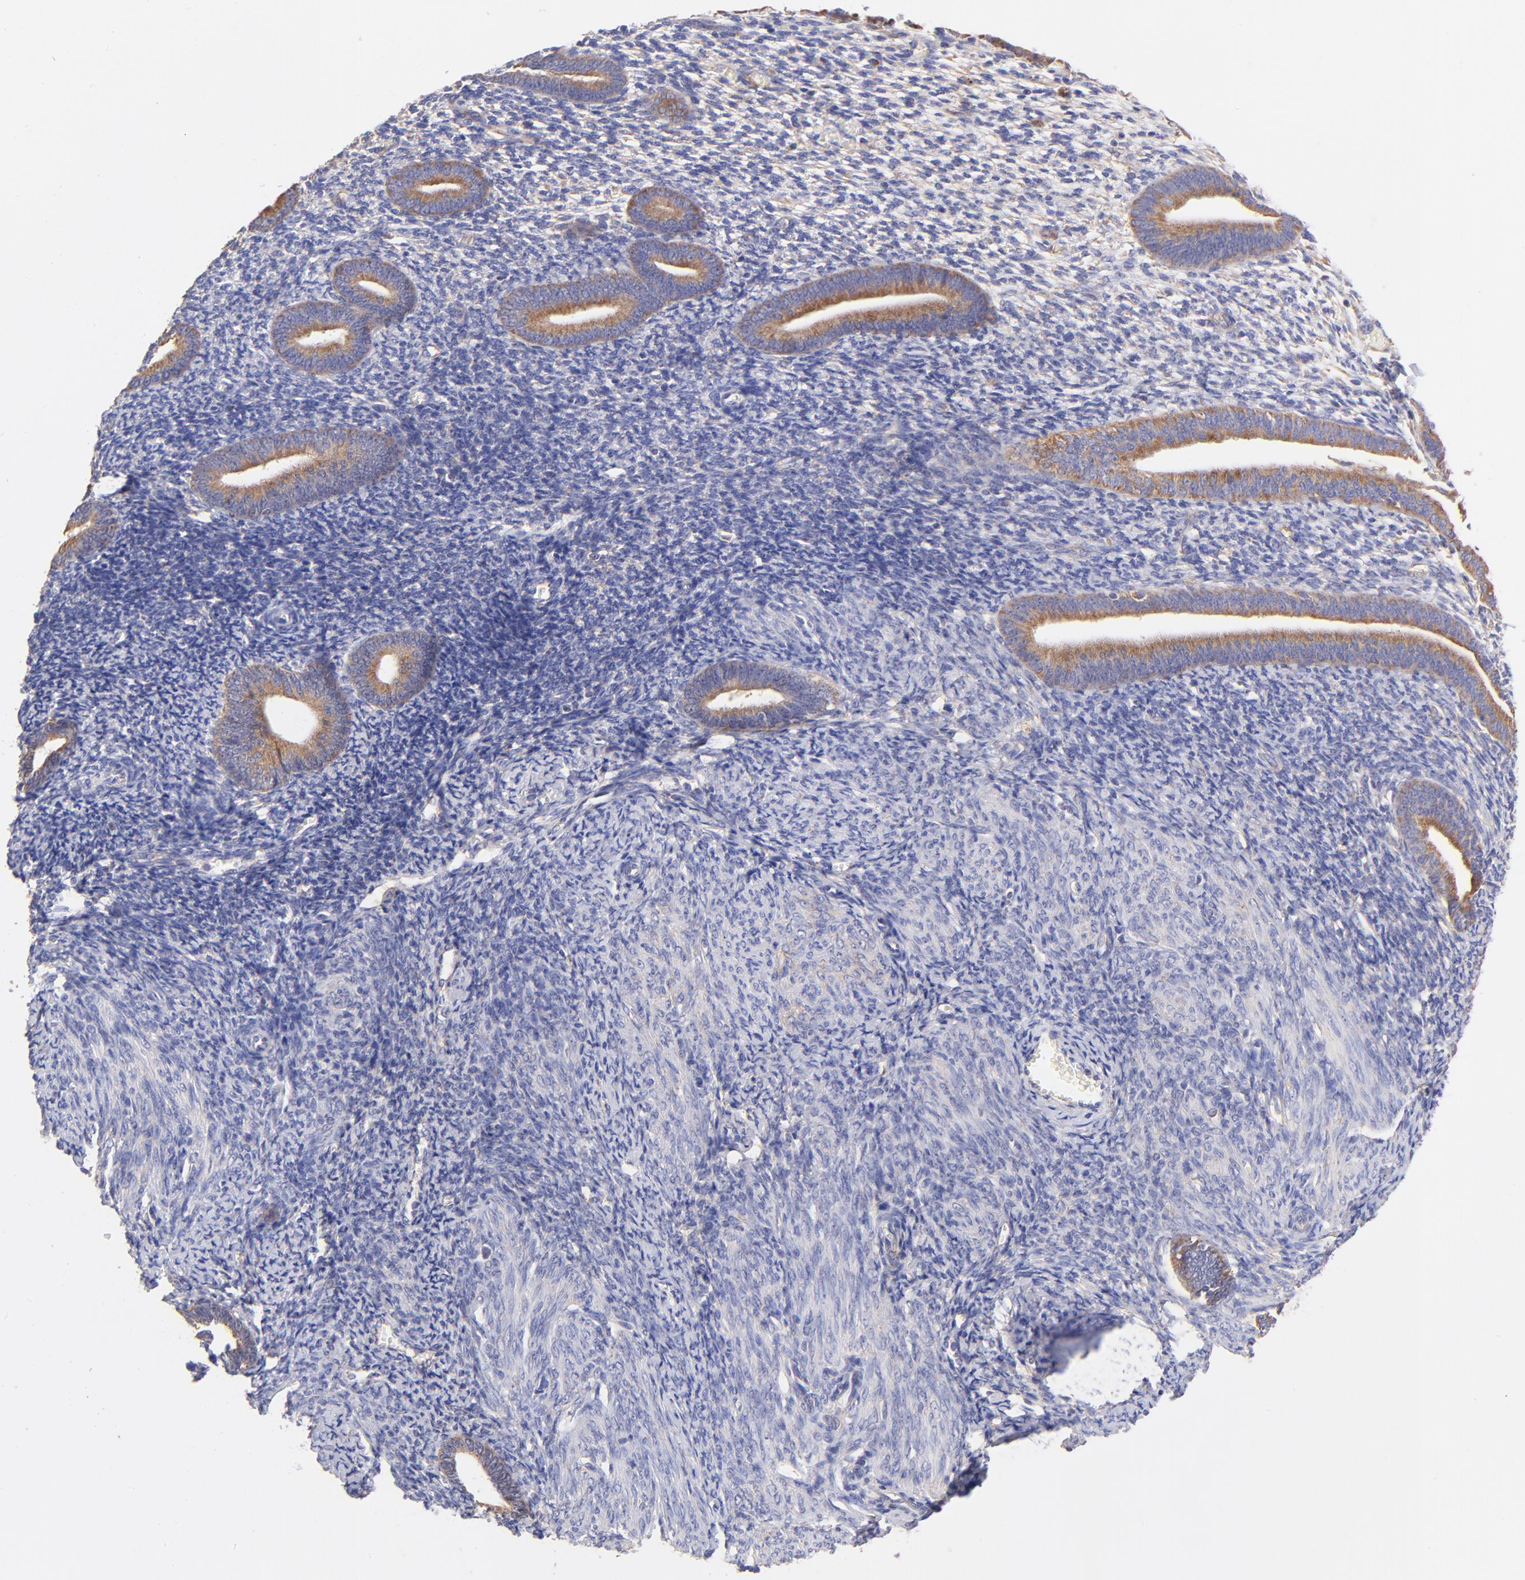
{"staining": {"intensity": "negative", "quantity": "none", "location": "none"}, "tissue": "endometrium", "cell_type": "Cells in endometrial stroma", "image_type": "normal", "snomed": [{"axis": "morphology", "description": "Normal tissue, NOS"}, {"axis": "topography", "description": "Endometrium"}], "caption": "High power microscopy micrograph of an immunohistochemistry (IHC) micrograph of unremarkable endometrium, revealing no significant expression in cells in endometrial stroma.", "gene": "RPL11", "patient": {"sex": "female", "age": 57}}